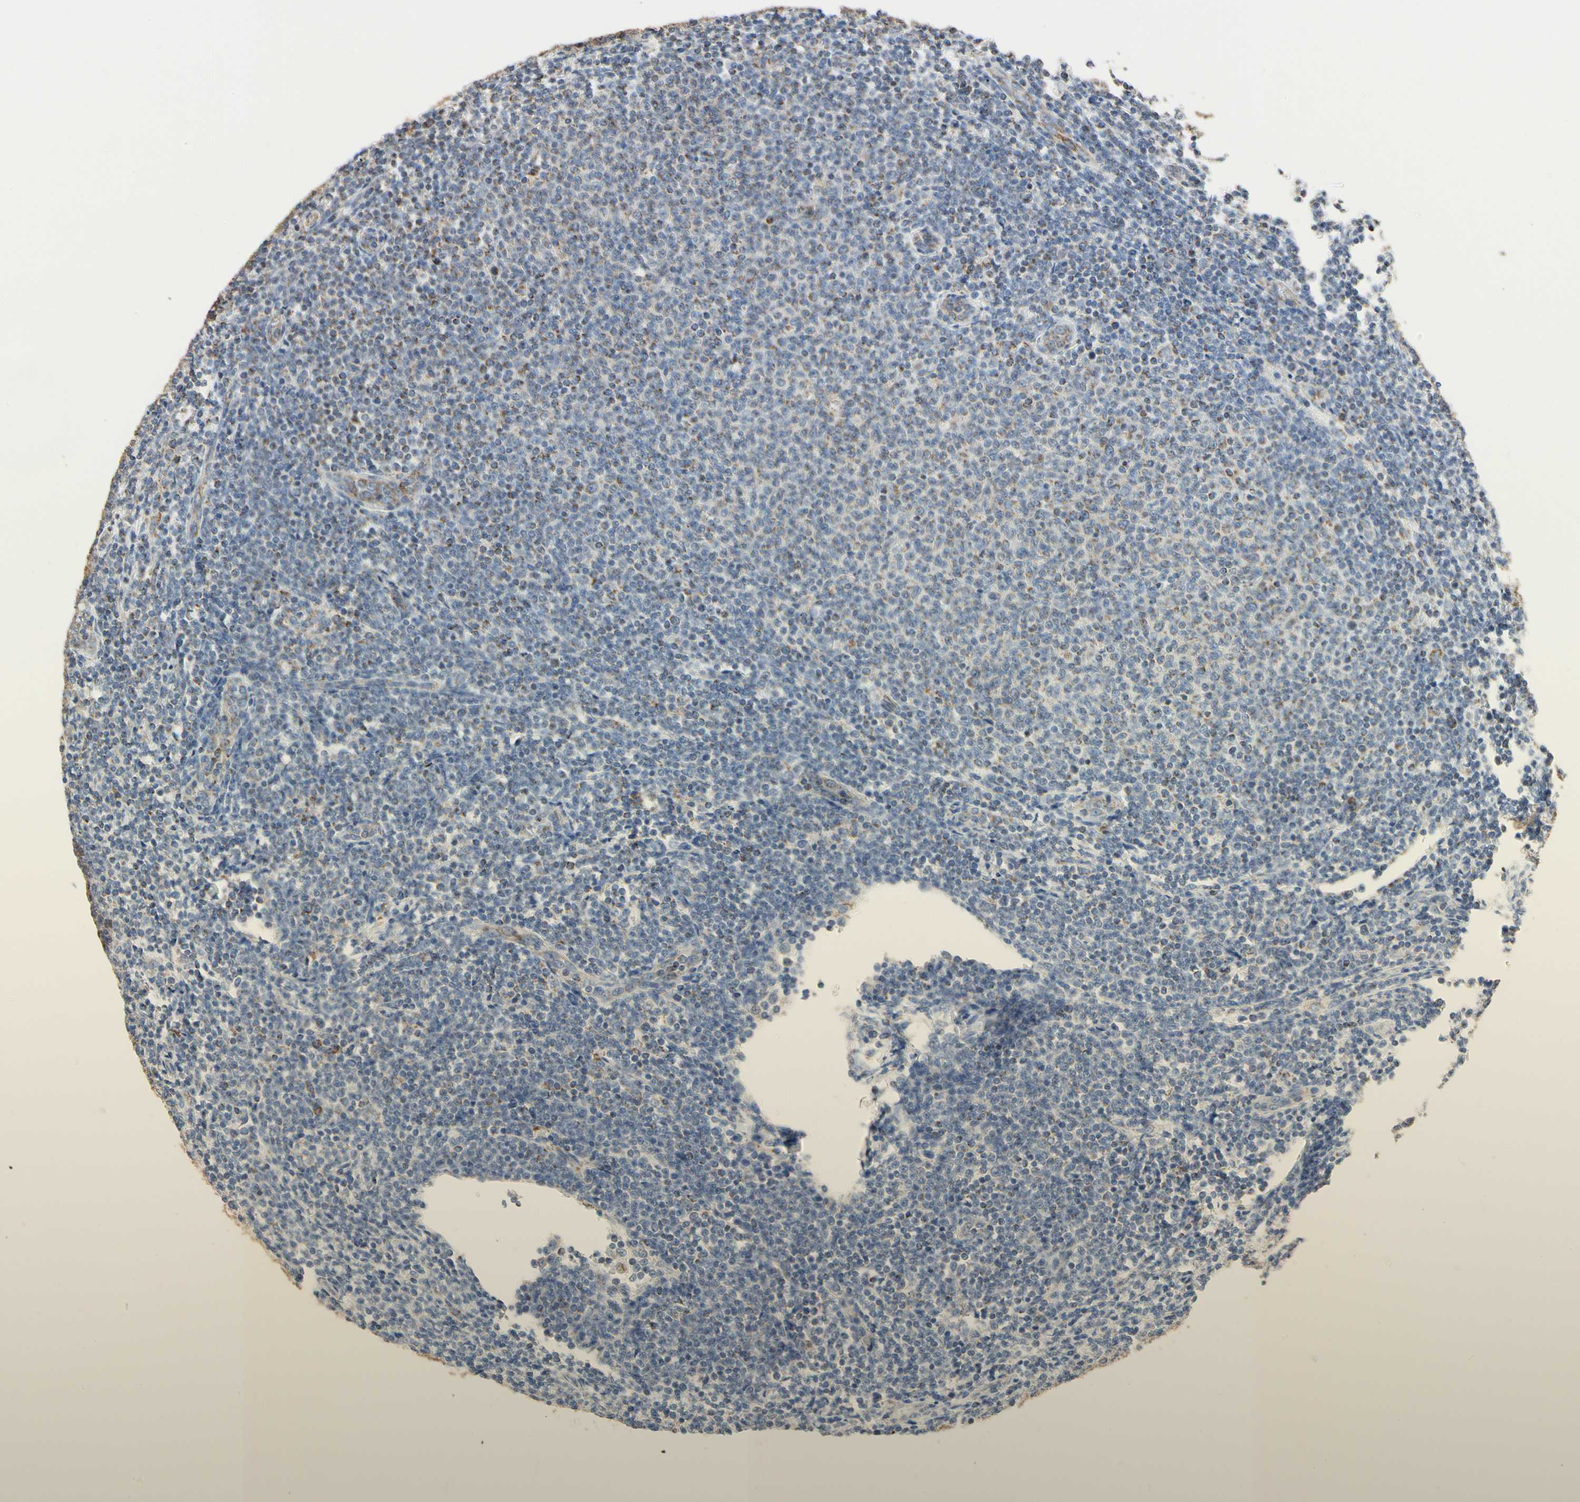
{"staining": {"intensity": "negative", "quantity": "none", "location": "none"}, "tissue": "lymphoma", "cell_type": "Tumor cells", "image_type": "cancer", "snomed": [{"axis": "morphology", "description": "Malignant lymphoma, non-Hodgkin's type, Low grade"}, {"axis": "topography", "description": "Lymph node"}], "caption": "There is no significant positivity in tumor cells of lymphoma.", "gene": "TUBA1A", "patient": {"sex": "male", "age": 66}}